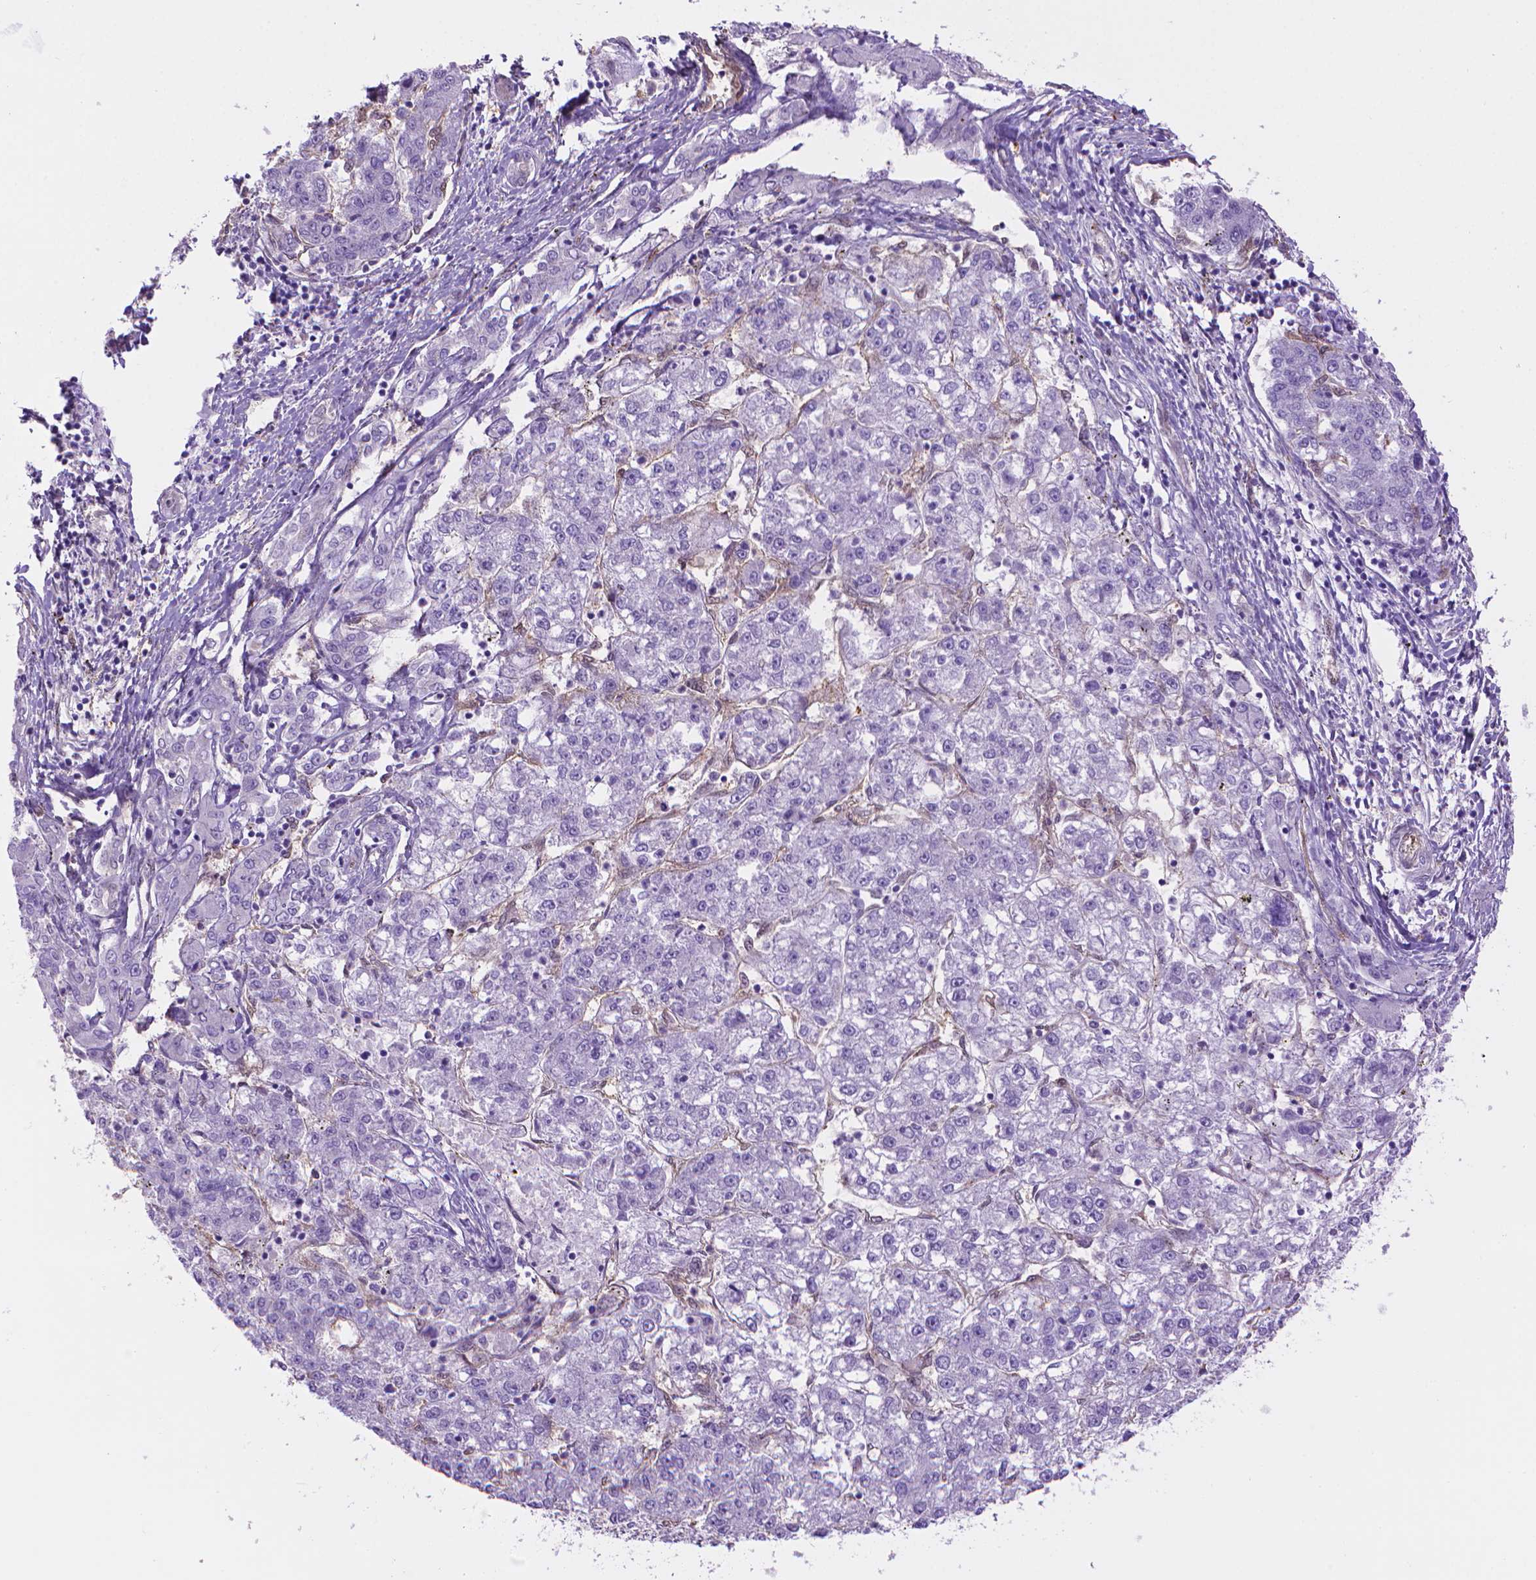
{"staining": {"intensity": "negative", "quantity": "none", "location": "none"}, "tissue": "liver cancer", "cell_type": "Tumor cells", "image_type": "cancer", "snomed": [{"axis": "morphology", "description": "Carcinoma, Hepatocellular, NOS"}, {"axis": "topography", "description": "Liver"}], "caption": "Image shows no protein positivity in tumor cells of liver hepatocellular carcinoma tissue. Brightfield microscopy of immunohistochemistry stained with DAB (3,3'-diaminobenzidine) (brown) and hematoxylin (blue), captured at high magnification.", "gene": "CLIC4", "patient": {"sex": "male", "age": 56}}